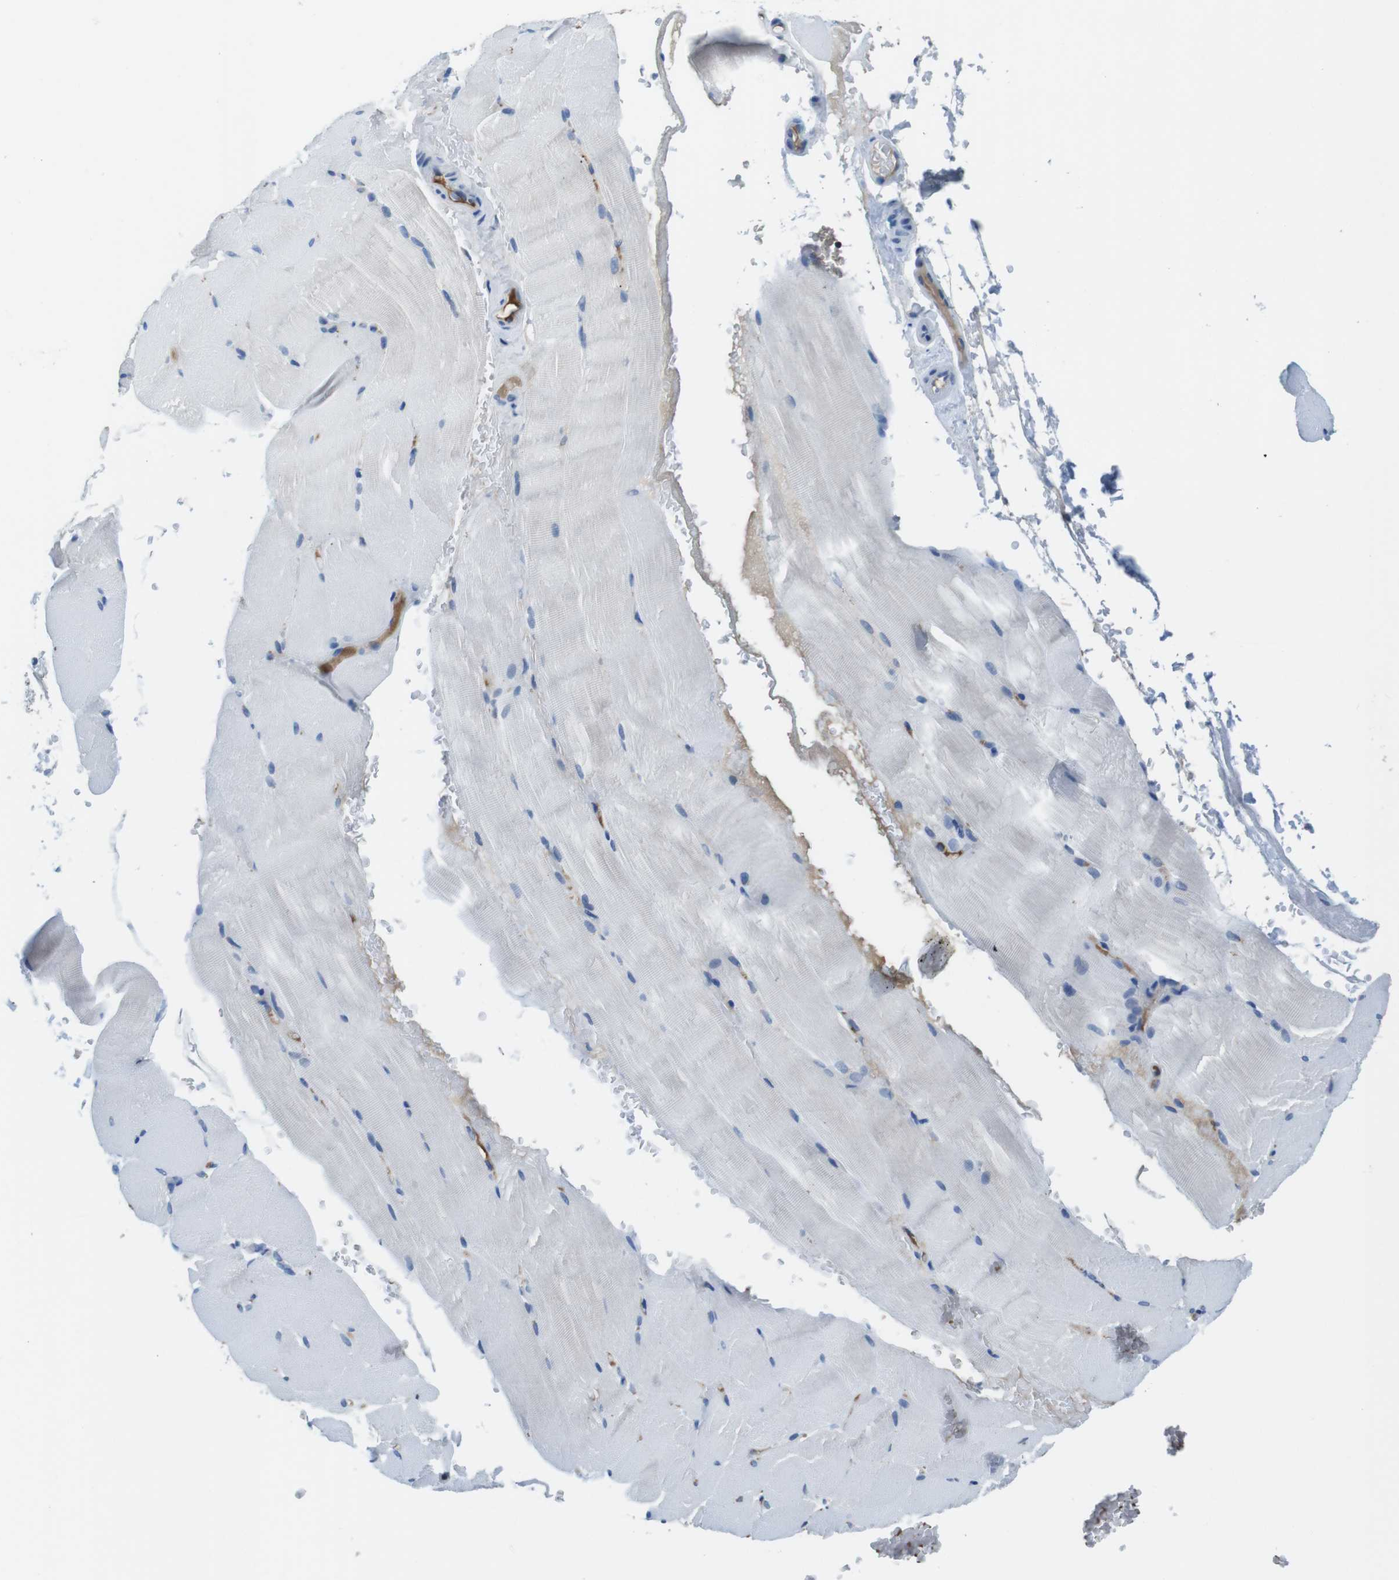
{"staining": {"intensity": "negative", "quantity": "none", "location": "none"}, "tissue": "skeletal muscle", "cell_type": "Myocytes", "image_type": "normal", "snomed": [{"axis": "morphology", "description": "Normal tissue, NOS"}, {"axis": "topography", "description": "Skeletal muscle"}, {"axis": "topography", "description": "Parathyroid gland"}], "caption": "High power microscopy image of an IHC micrograph of normal skeletal muscle, revealing no significant expression in myocytes. Brightfield microscopy of immunohistochemistry stained with DAB (3,3'-diaminobenzidine) (brown) and hematoxylin (blue), captured at high magnification.", "gene": "TMPRSS15", "patient": {"sex": "female", "age": 37}}